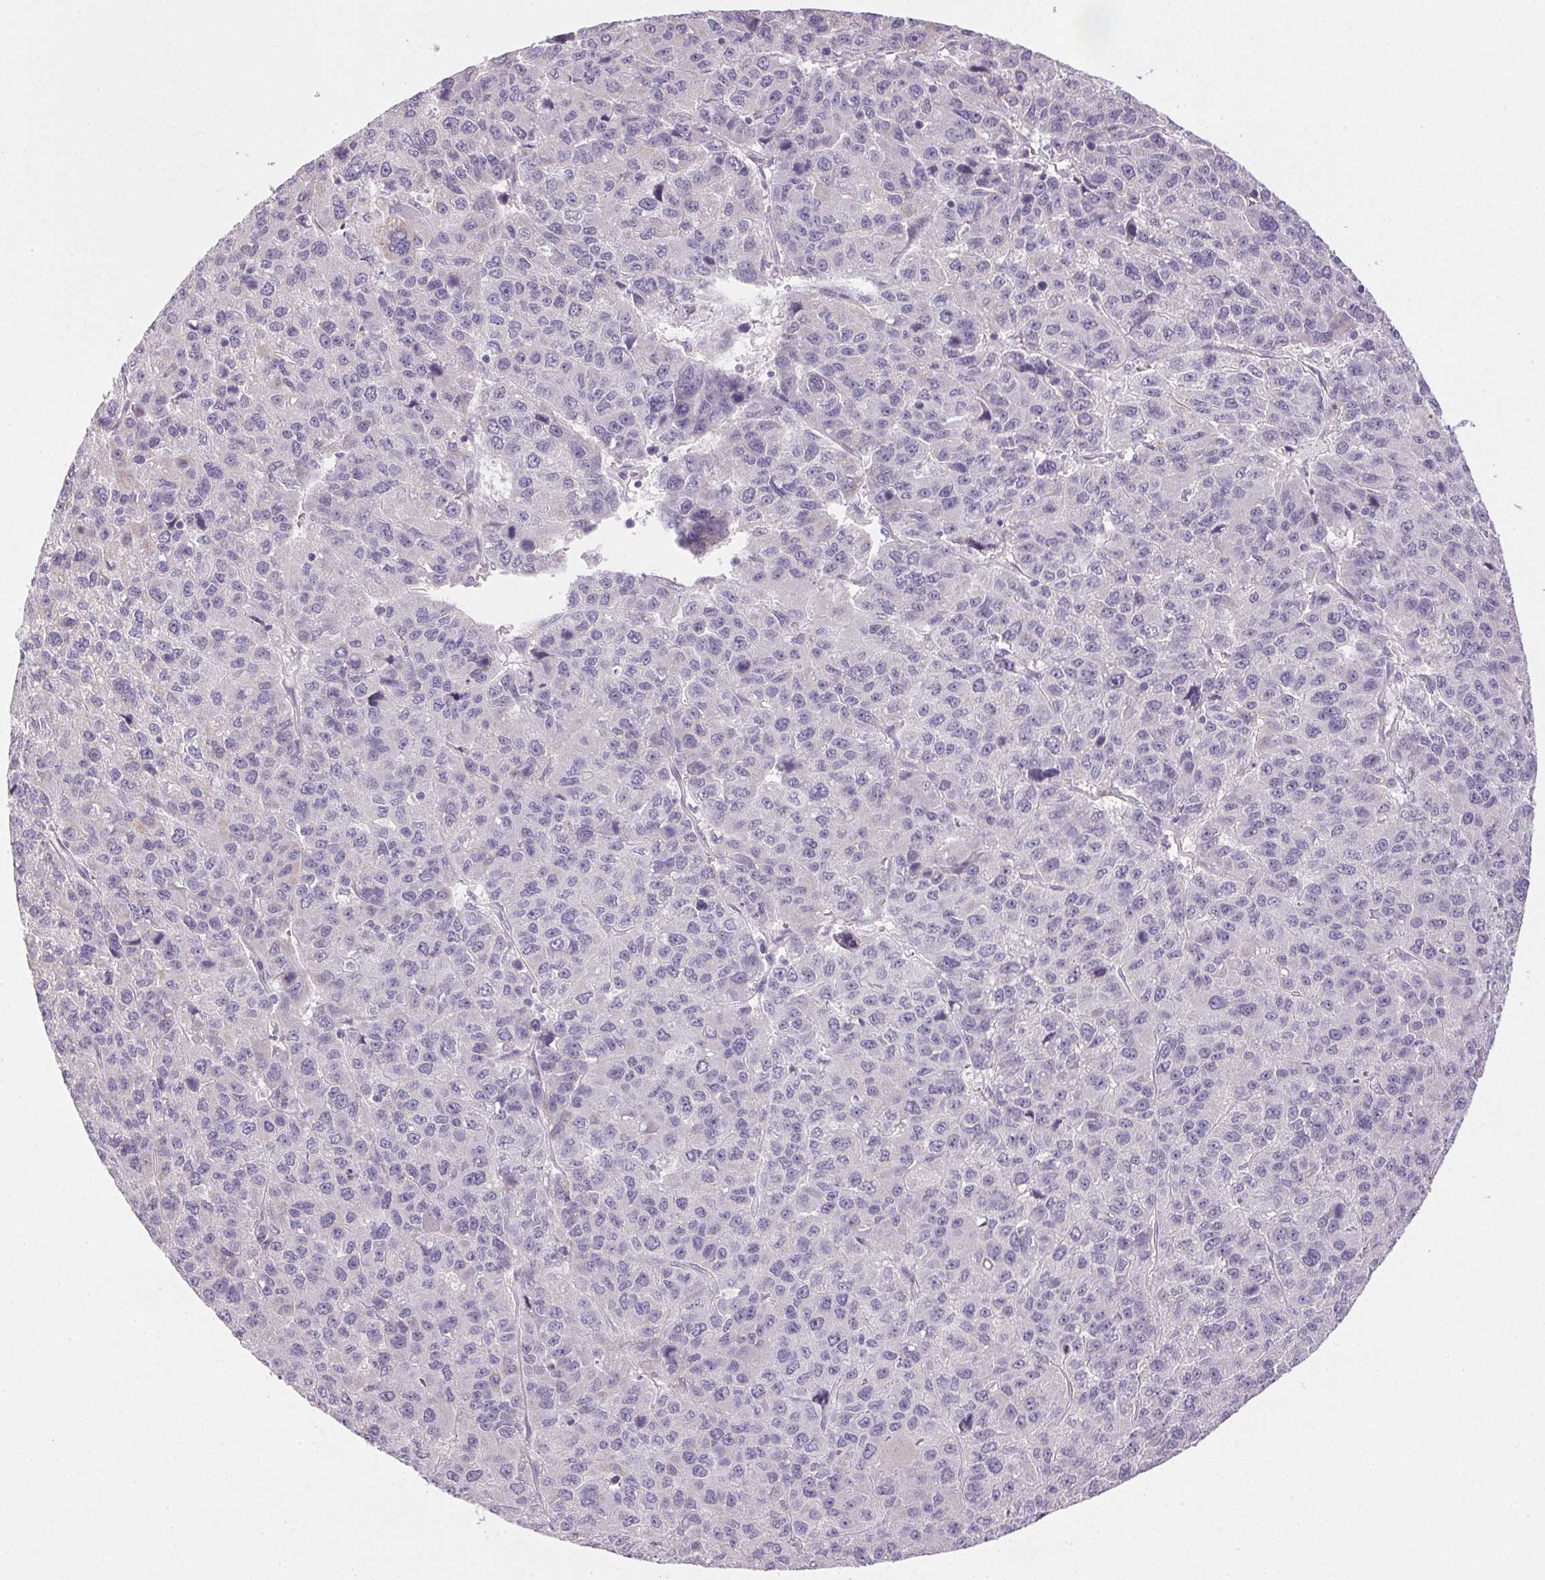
{"staining": {"intensity": "negative", "quantity": "none", "location": "none"}, "tissue": "liver cancer", "cell_type": "Tumor cells", "image_type": "cancer", "snomed": [{"axis": "morphology", "description": "Carcinoma, Hepatocellular, NOS"}, {"axis": "topography", "description": "Liver"}], "caption": "Liver cancer stained for a protein using IHC exhibits no positivity tumor cells.", "gene": "SMYD1", "patient": {"sex": "male", "age": 69}}